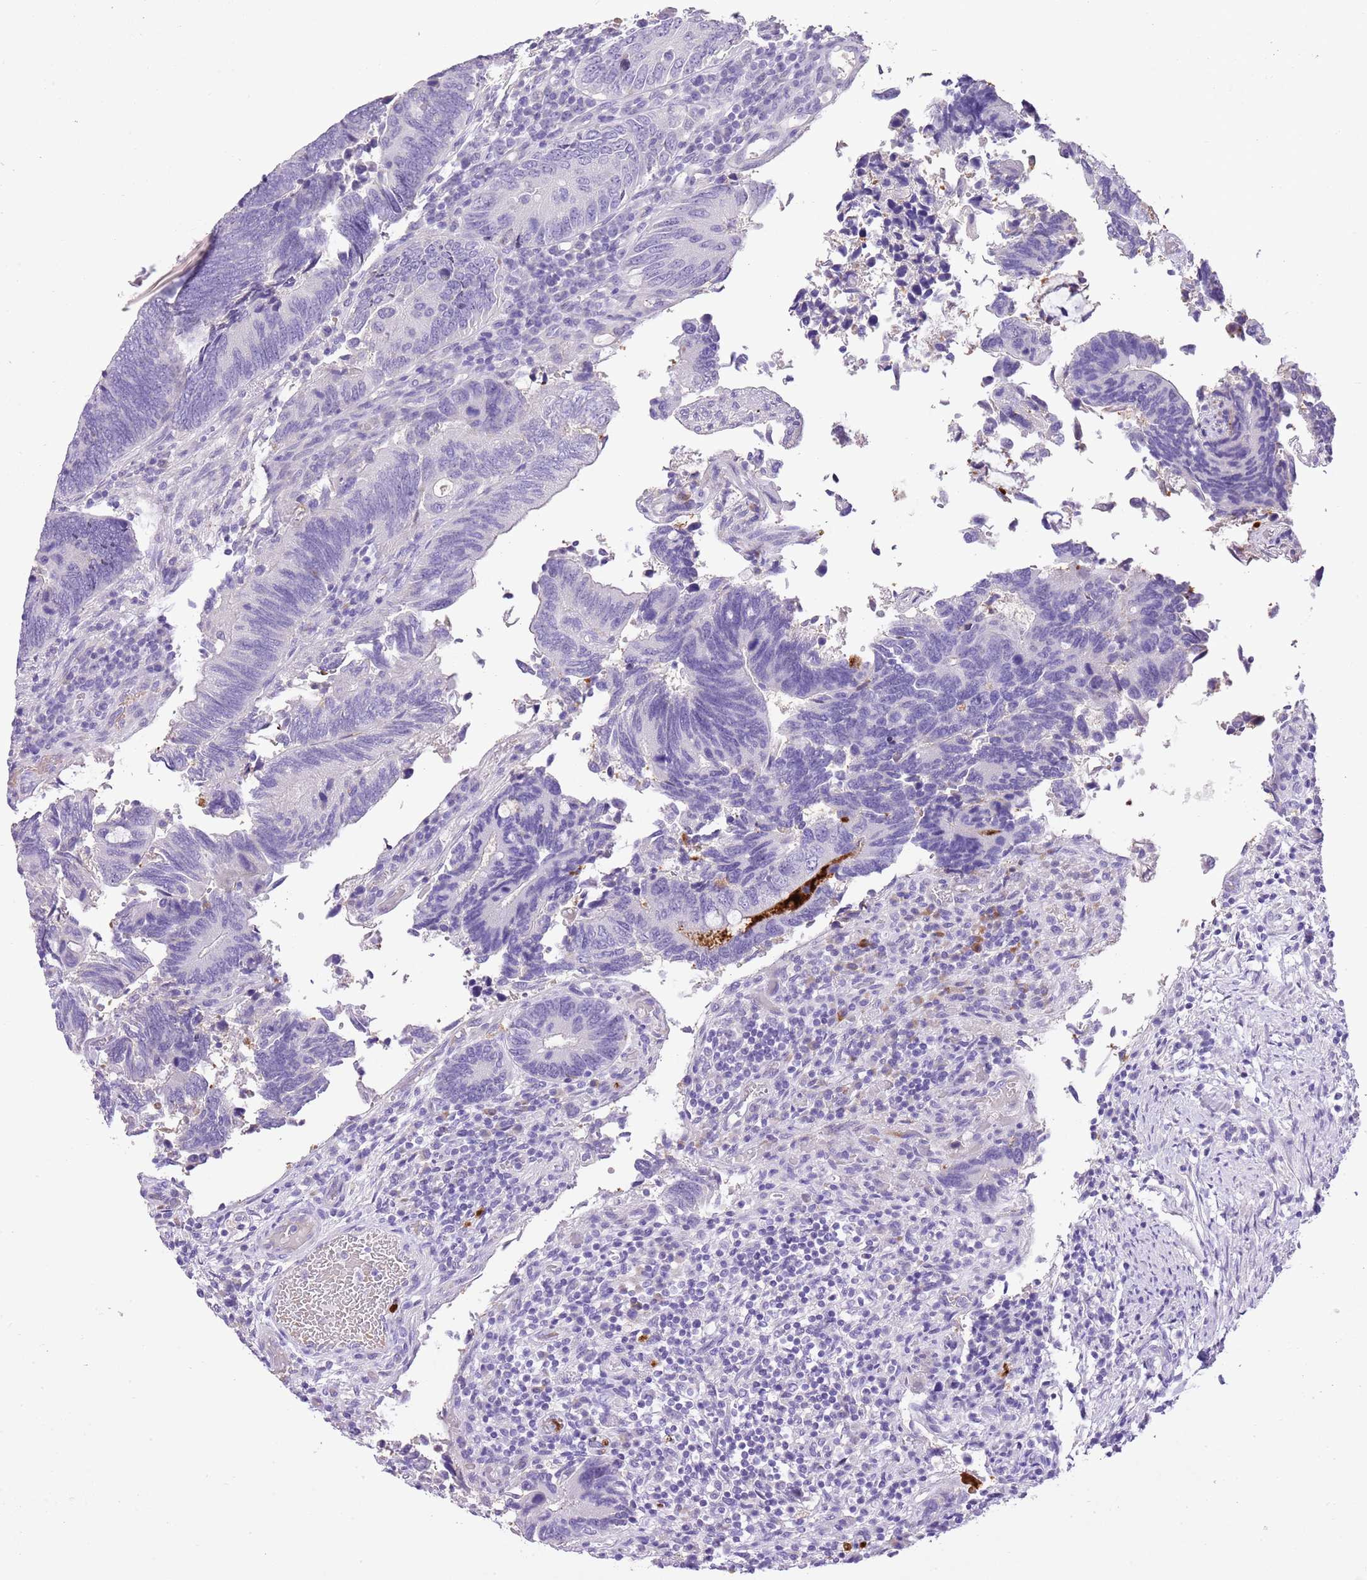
{"staining": {"intensity": "negative", "quantity": "none", "location": "none"}, "tissue": "colorectal cancer", "cell_type": "Tumor cells", "image_type": "cancer", "snomed": [{"axis": "morphology", "description": "Adenocarcinoma, NOS"}, {"axis": "topography", "description": "Colon"}], "caption": "Tumor cells are negative for protein expression in human colorectal cancer. (Brightfield microscopy of DAB immunohistochemistry at high magnification).", "gene": "XPO7", "patient": {"sex": "male", "age": 87}}